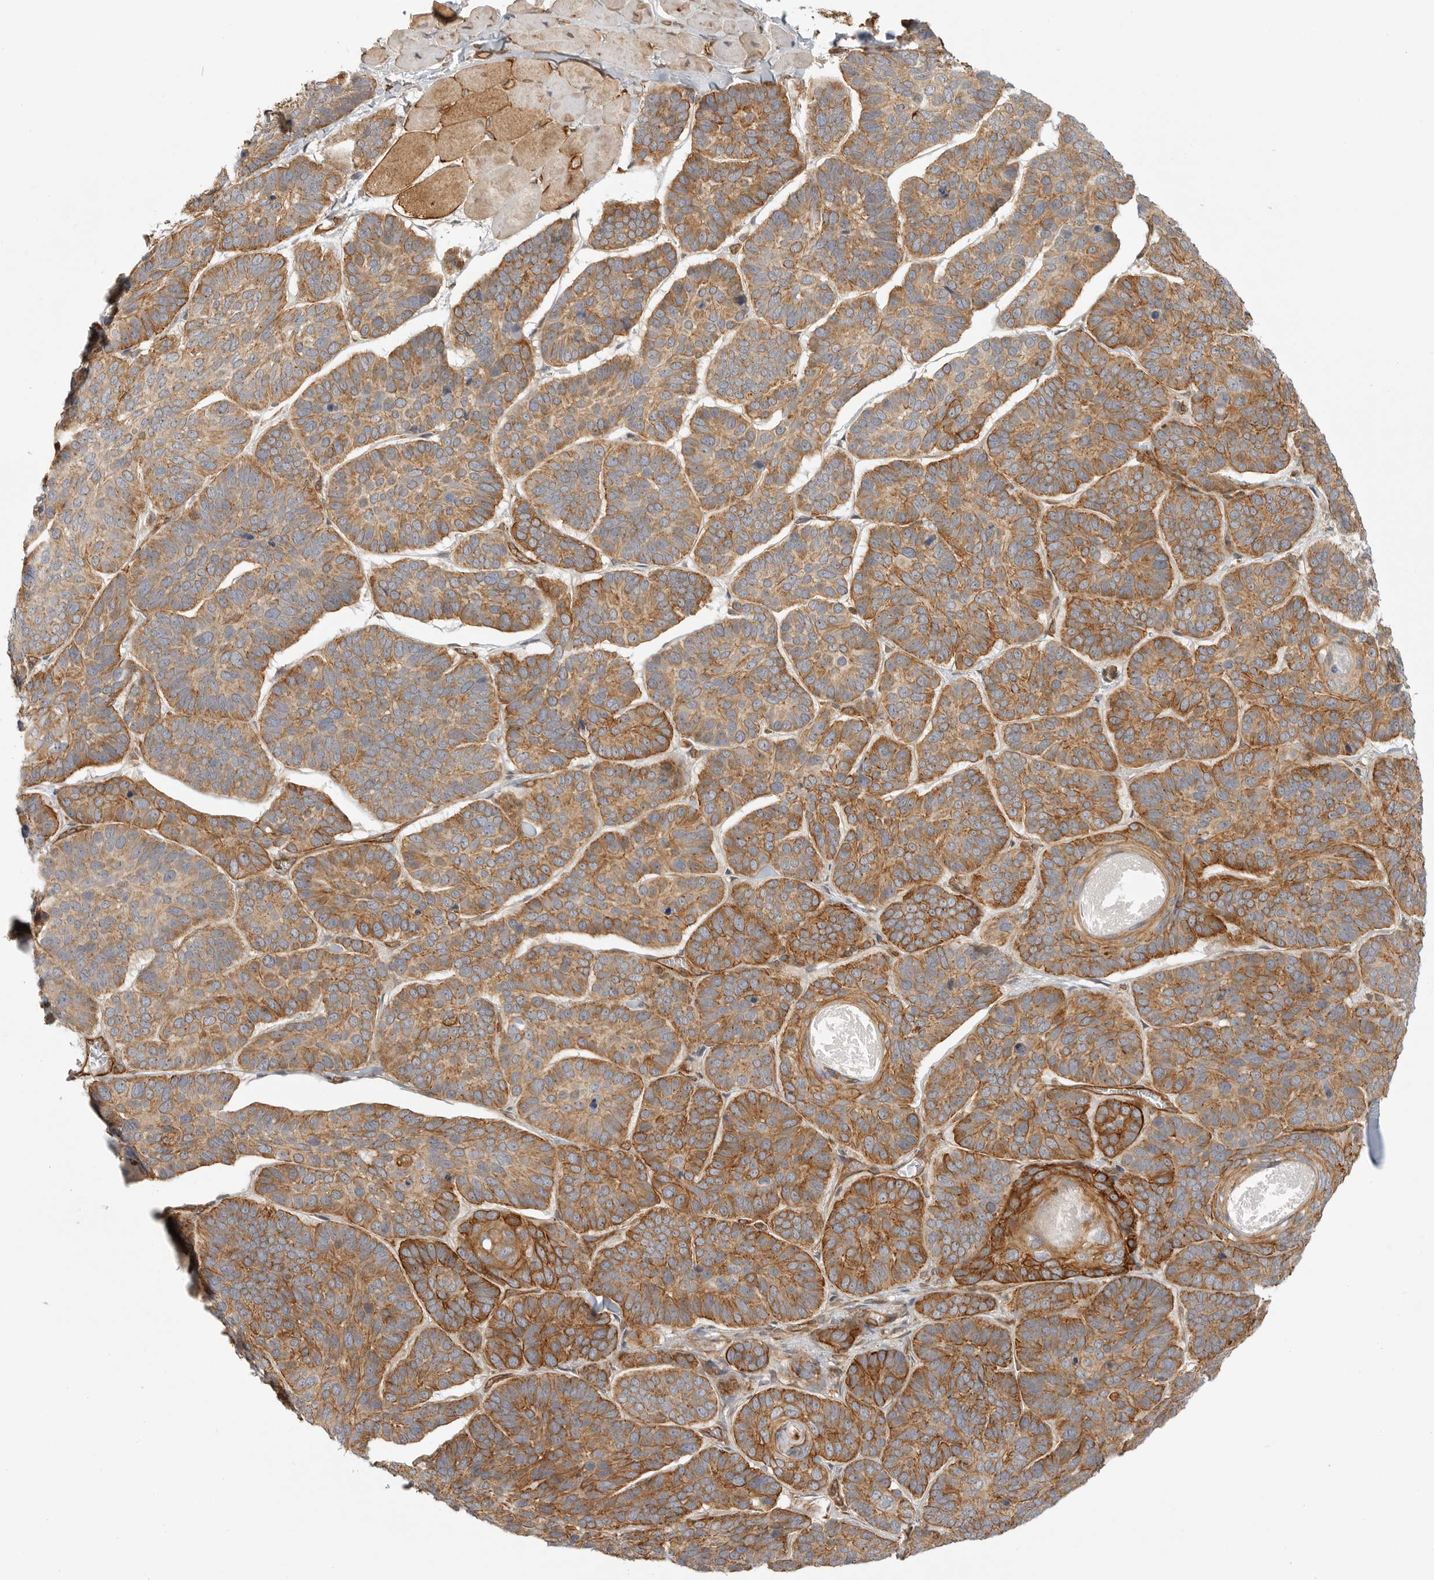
{"staining": {"intensity": "moderate", "quantity": ">75%", "location": "cytoplasmic/membranous"}, "tissue": "skin cancer", "cell_type": "Tumor cells", "image_type": "cancer", "snomed": [{"axis": "morphology", "description": "Basal cell carcinoma"}, {"axis": "topography", "description": "Skin"}], "caption": "Skin basal cell carcinoma tissue shows moderate cytoplasmic/membranous expression in approximately >75% of tumor cells, visualized by immunohistochemistry.", "gene": "ATOH7", "patient": {"sex": "male", "age": 62}}